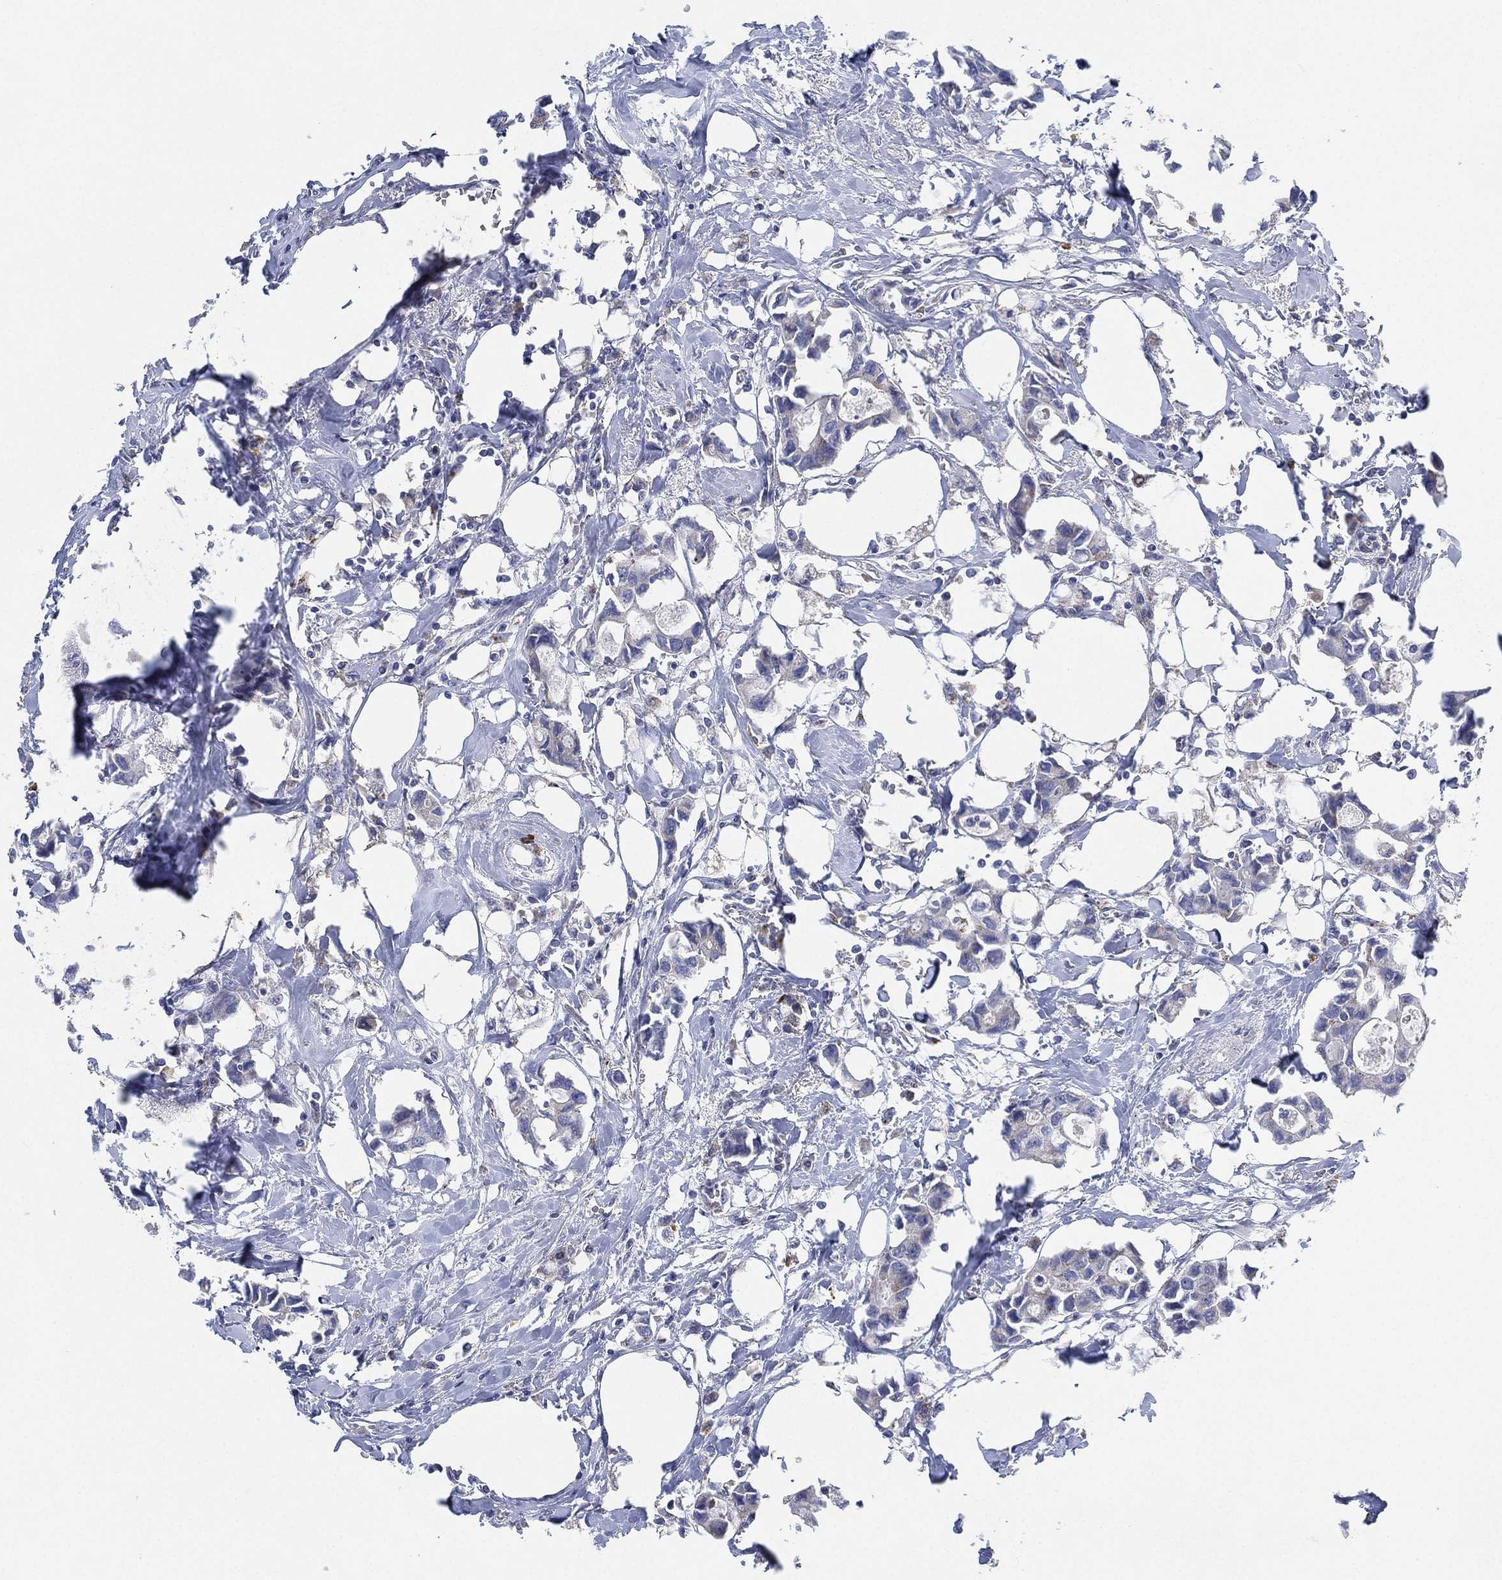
{"staining": {"intensity": "negative", "quantity": "none", "location": "none"}, "tissue": "breast cancer", "cell_type": "Tumor cells", "image_type": "cancer", "snomed": [{"axis": "morphology", "description": "Duct carcinoma"}, {"axis": "topography", "description": "Breast"}], "caption": "Immunohistochemistry photomicrograph of breast cancer stained for a protein (brown), which displays no staining in tumor cells.", "gene": "GALNS", "patient": {"sex": "female", "age": 83}}